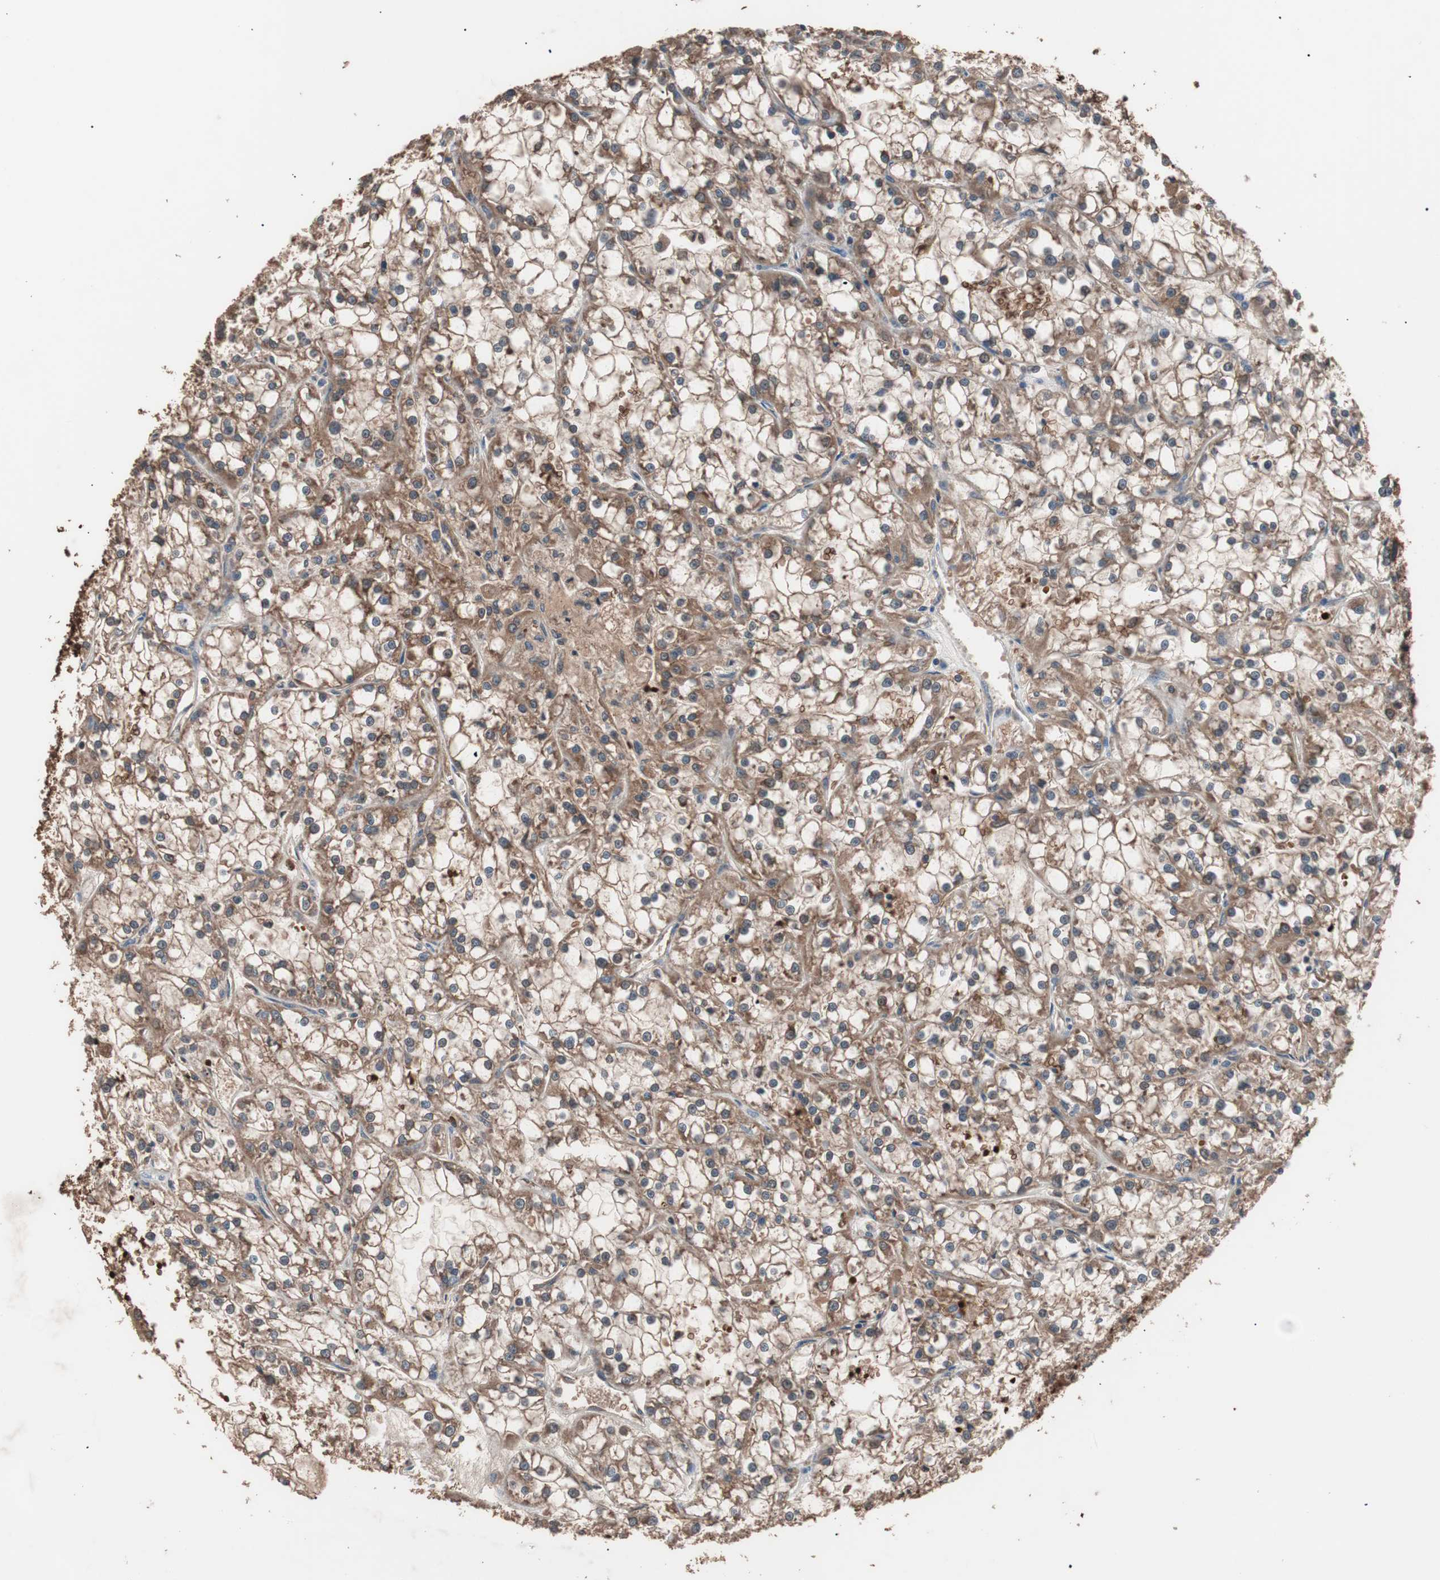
{"staining": {"intensity": "moderate", "quantity": ">75%", "location": "cytoplasmic/membranous"}, "tissue": "renal cancer", "cell_type": "Tumor cells", "image_type": "cancer", "snomed": [{"axis": "morphology", "description": "Adenocarcinoma, NOS"}, {"axis": "topography", "description": "Kidney"}], "caption": "A micrograph of human renal cancer stained for a protein shows moderate cytoplasmic/membranous brown staining in tumor cells. (Stains: DAB in brown, nuclei in blue, Microscopy: brightfield microscopy at high magnification).", "gene": "GLYCTK", "patient": {"sex": "female", "age": 52}}